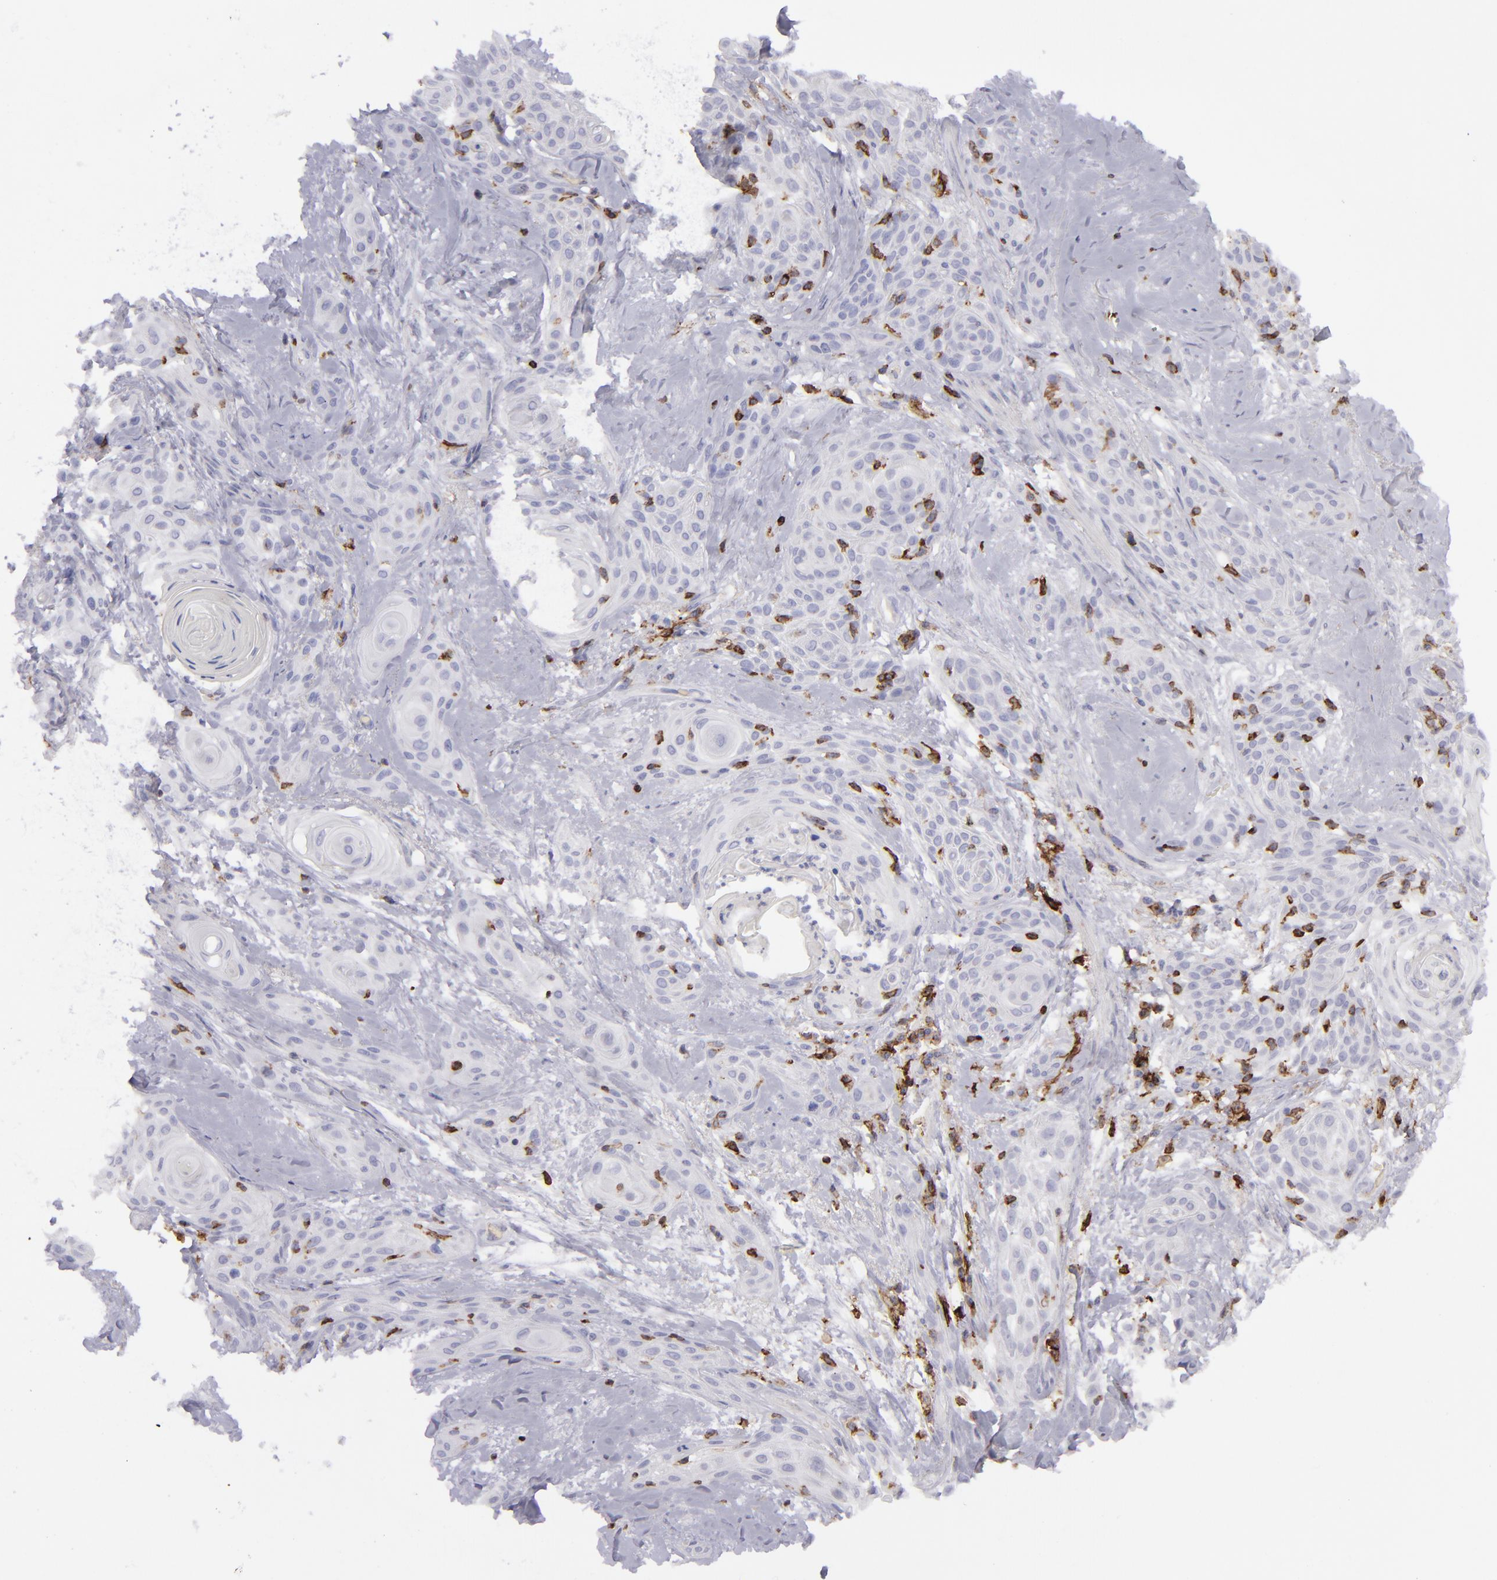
{"staining": {"intensity": "negative", "quantity": "none", "location": "none"}, "tissue": "skin cancer", "cell_type": "Tumor cells", "image_type": "cancer", "snomed": [{"axis": "morphology", "description": "Squamous cell carcinoma, NOS"}, {"axis": "topography", "description": "Skin"}, {"axis": "topography", "description": "Anal"}], "caption": "This is a photomicrograph of immunohistochemistry staining of squamous cell carcinoma (skin), which shows no positivity in tumor cells.", "gene": "CD27", "patient": {"sex": "male", "age": 64}}